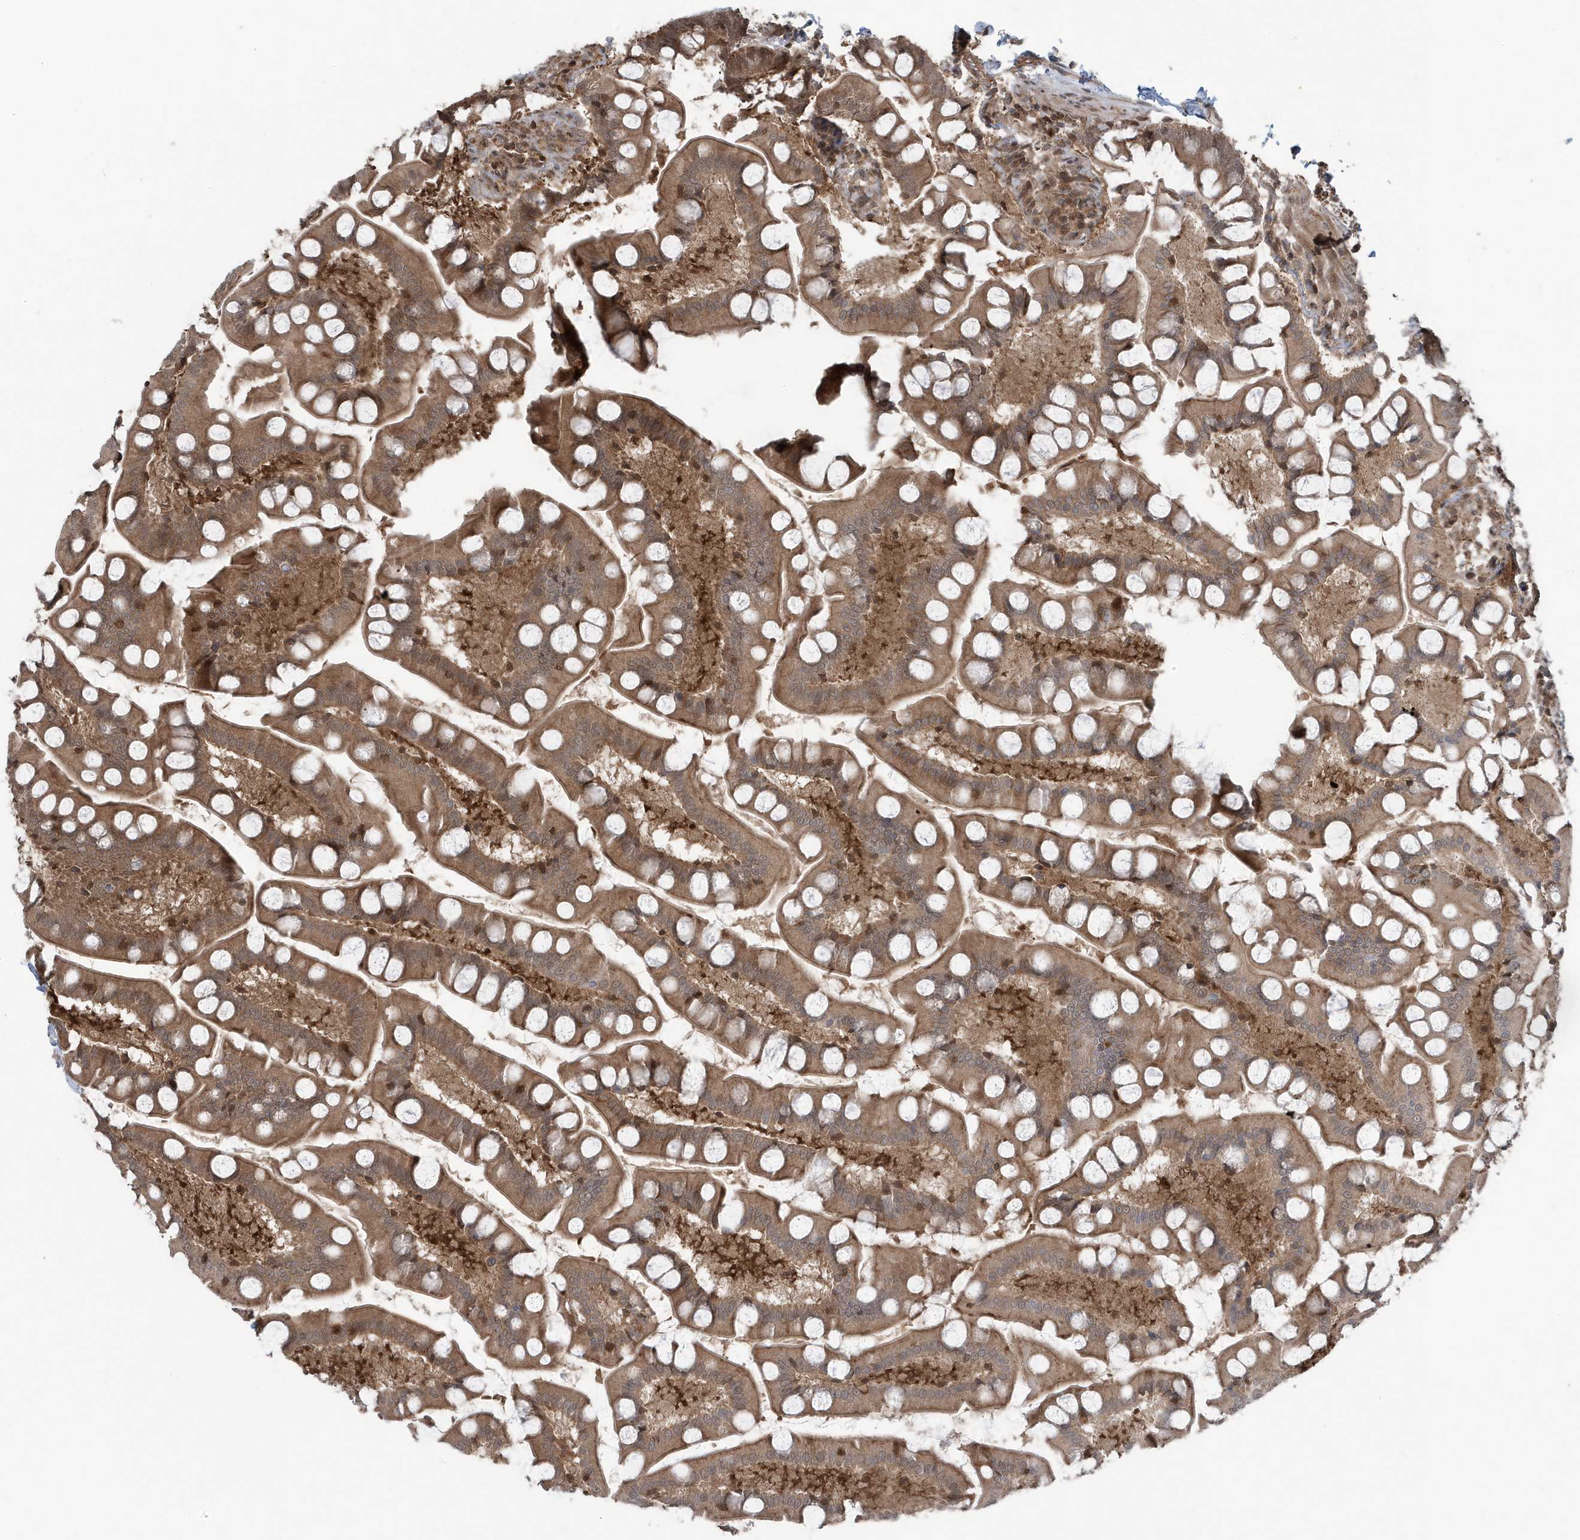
{"staining": {"intensity": "moderate", "quantity": ">75%", "location": "cytoplasmic/membranous"}, "tissue": "small intestine", "cell_type": "Glandular cells", "image_type": "normal", "snomed": [{"axis": "morphology", "description": "Normal tissue, NOS"}, {"axis": "topography", "description": "Small intestine"}], "caption": "High-power microscopy captured an immunohistochemistry micrograph of unremarkable small intestine, revealing moderate cytoplasmic/membranous positivity in about >75% of glandular cells.", "gene": "MAPK1IP1L", "patient": {"sex": "male", "age": 41}}